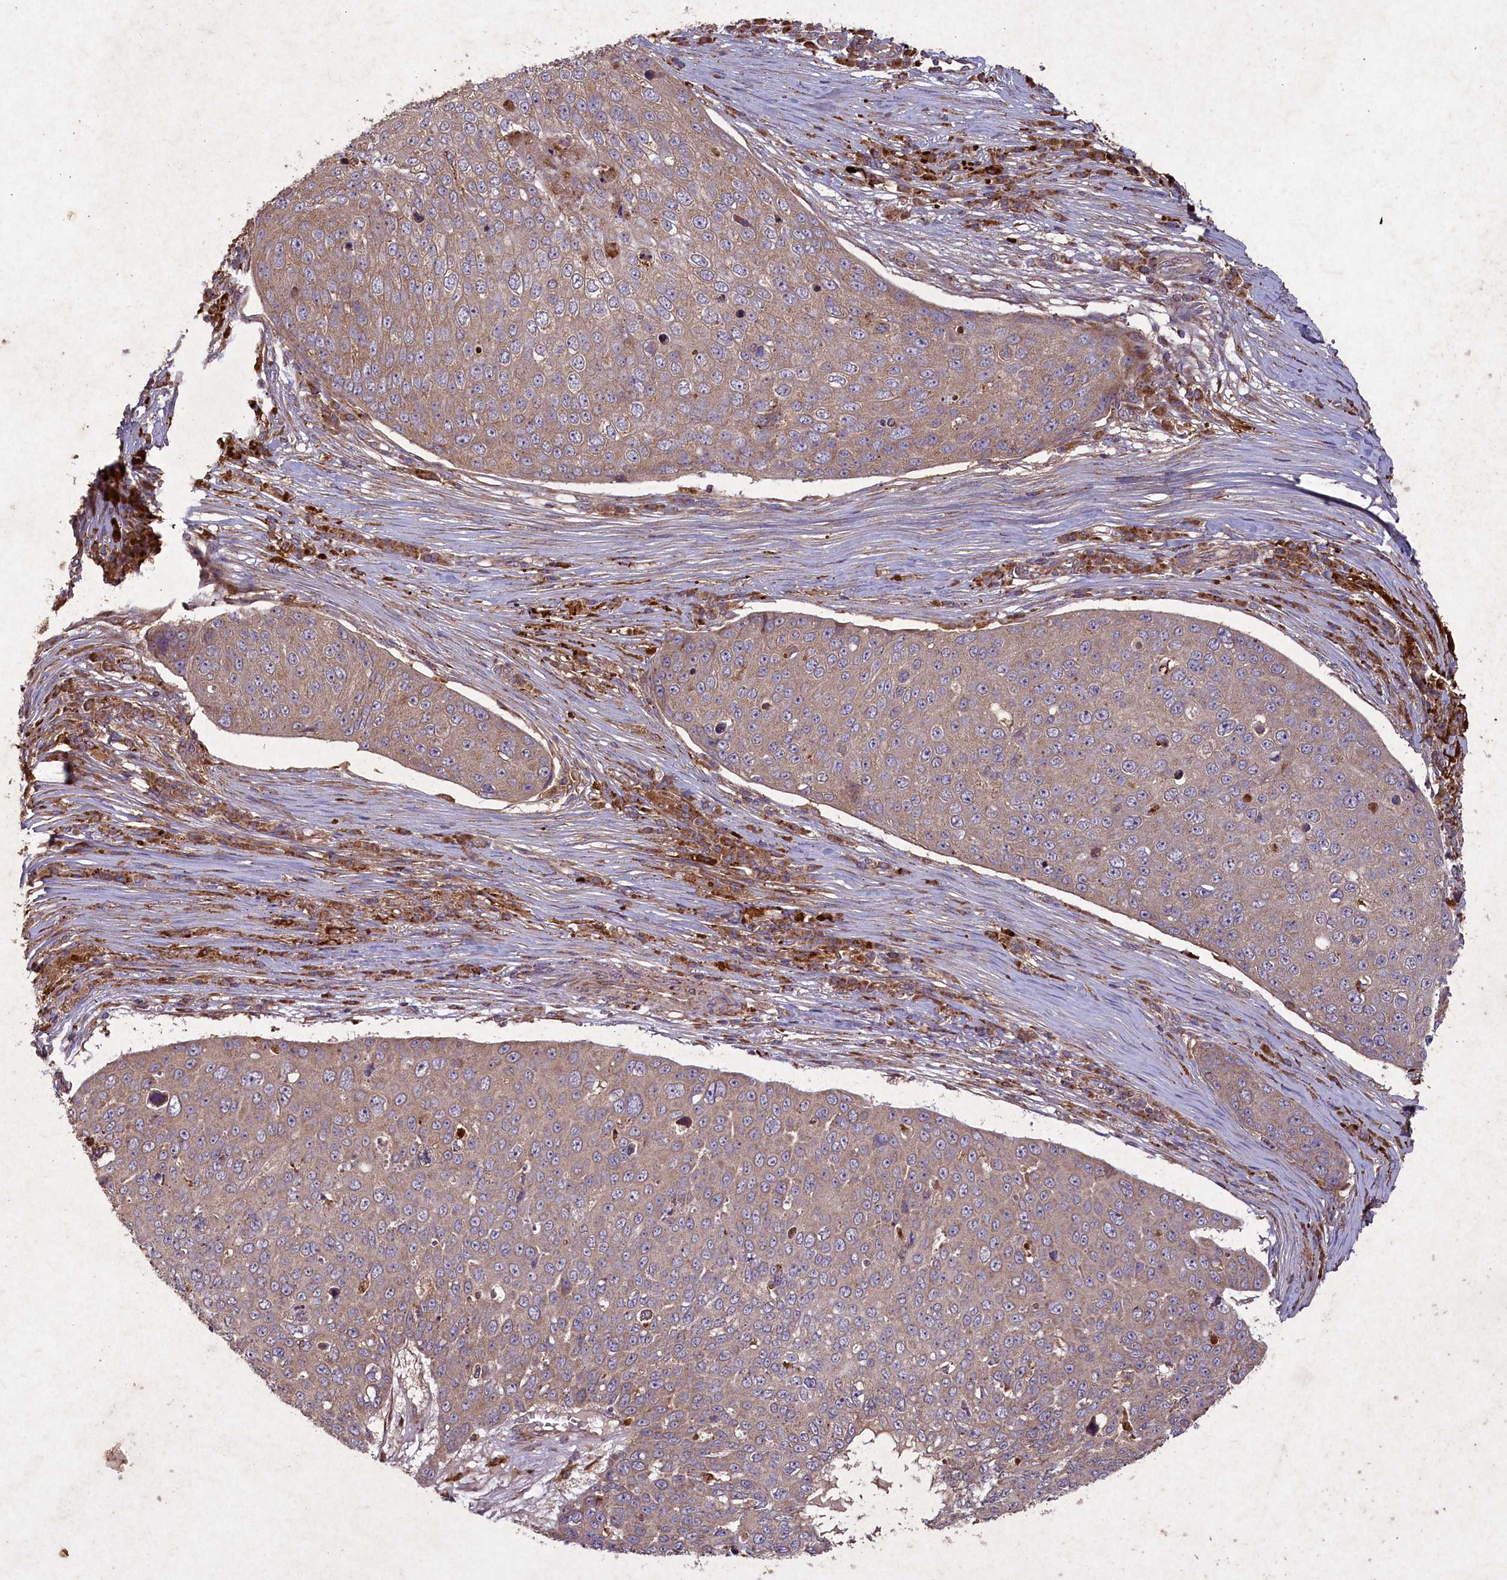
{"staining": {"intensity": "weak", "quantity": ">75%", "location": "cytoplasmic/membranous"}, "tissue": "skin cancer", "cell_type": "Tumor cells", "image_type": "cancer", "snomed": [{"axis": "morphology", "description": "Squamous cell carcinoma, NOS"}, {"axis": "topography", "description": "Skin"}], "caption": "A brown stain shows weak cytoplasmic/membranous expression of a protein in human squamous cell carcinoma (skin) tumor cells. The staining was performed using DAB (3,3'-diaminobenzidine) to visualize the protein expression in brown, while the nuclei were stained in blue with hematoxylin (Magnification: 20x).", "gene": "CIAO2B", "patient": {"sex": "male", "age": 71}}